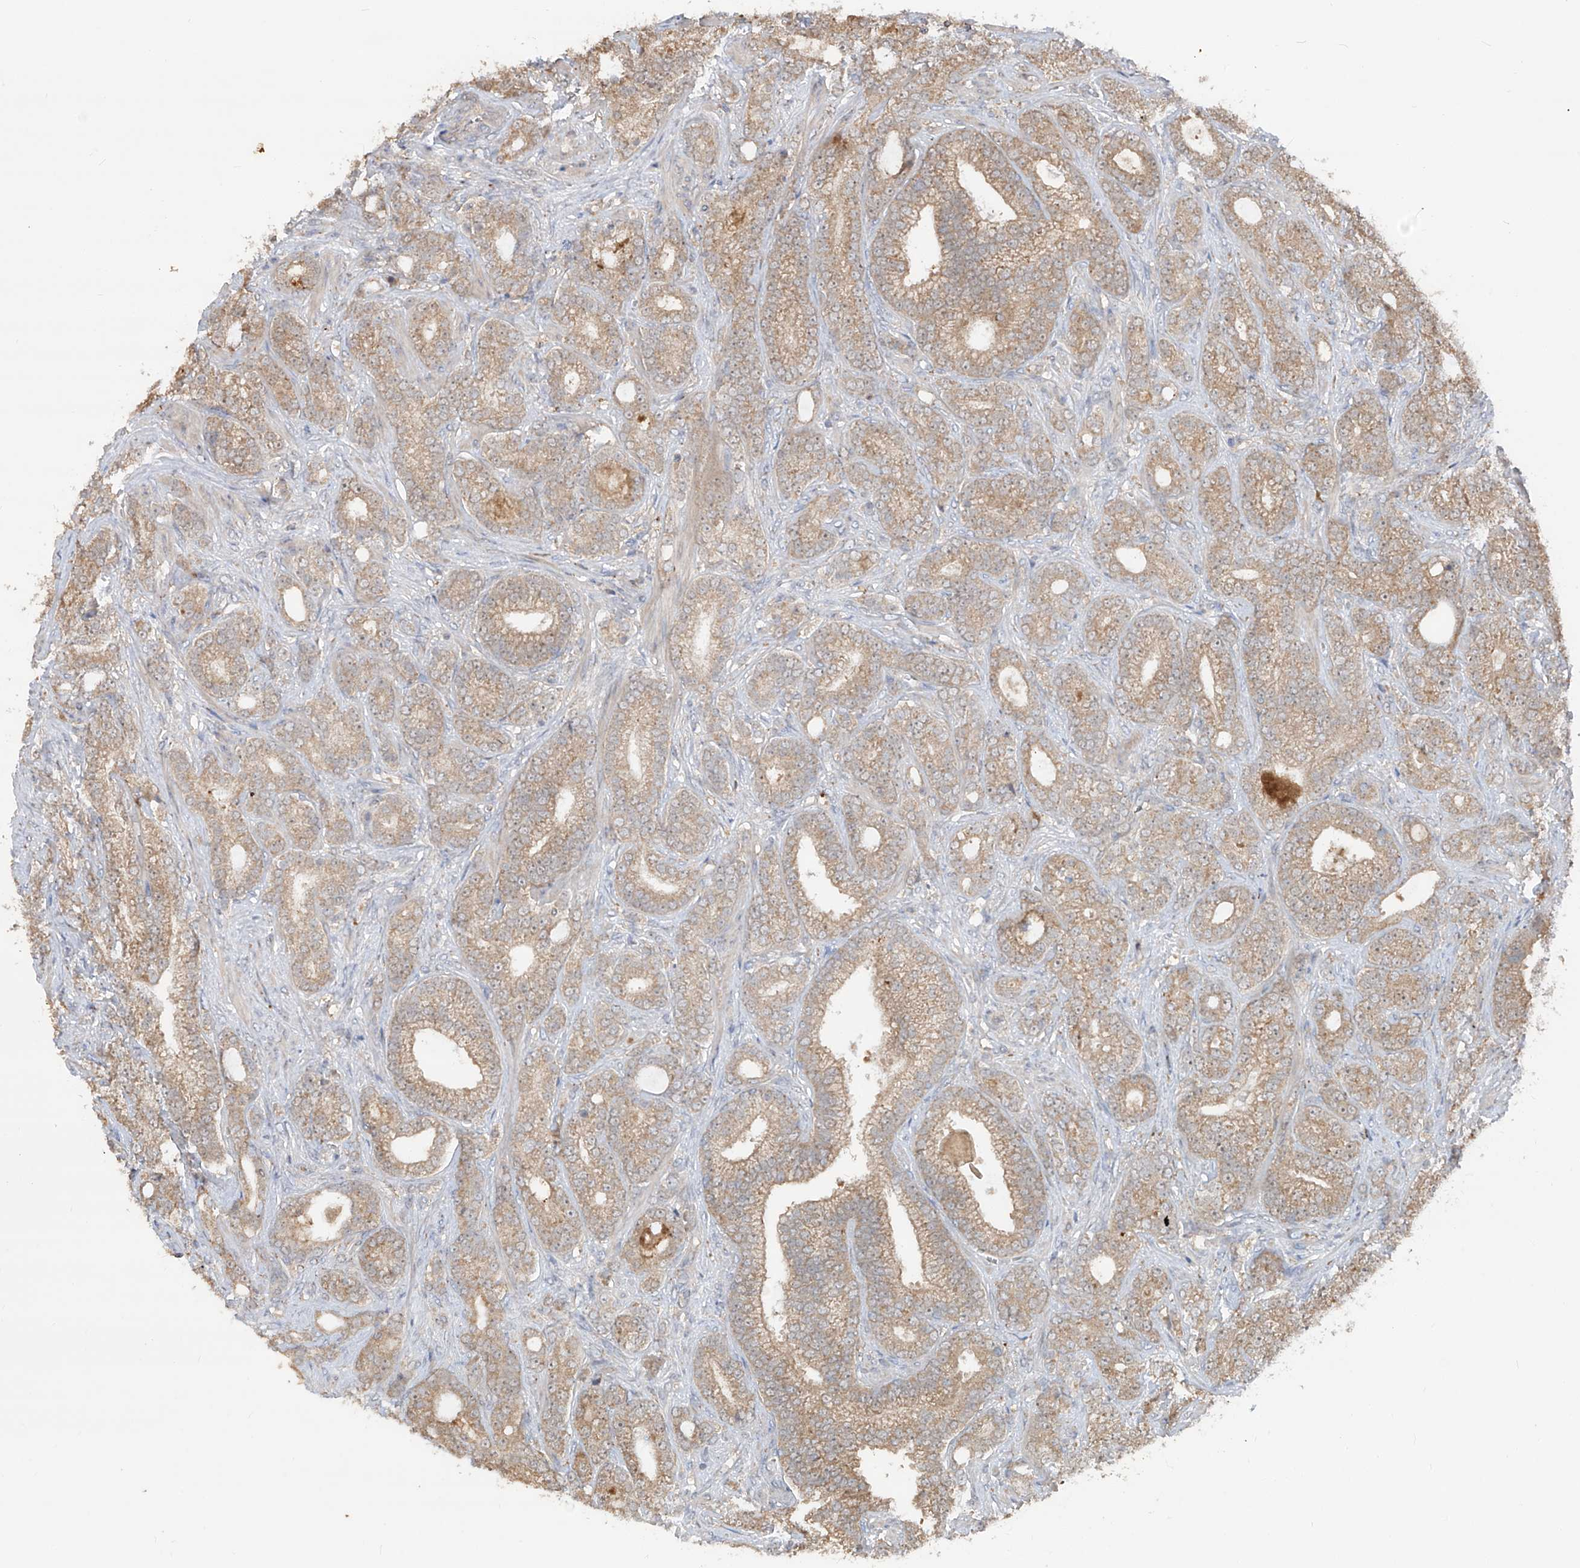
{"staining": {"intensity": "moderate", "quantity": ">75%", "location": "cytoplasmic/membranous"}, "tissue": "prostate cancer", "cell_type": "Tumor cells", "image_type": "cancer", "snomed": [{"axis": "morphology", "description": "Adenocarcinoma, High grade"}, {"axis": "topography", "description": "Prostate and seminal vesicle, NOS"}], "caption": "A high-resolution photomicrograph shows IHC staining of prostate cancer, which displays moderate cytoplasmic/membranous positivity in about >75% of tumor cells.", "gene": "EDN1", "patient": {"sex": "male", "age": 67}}